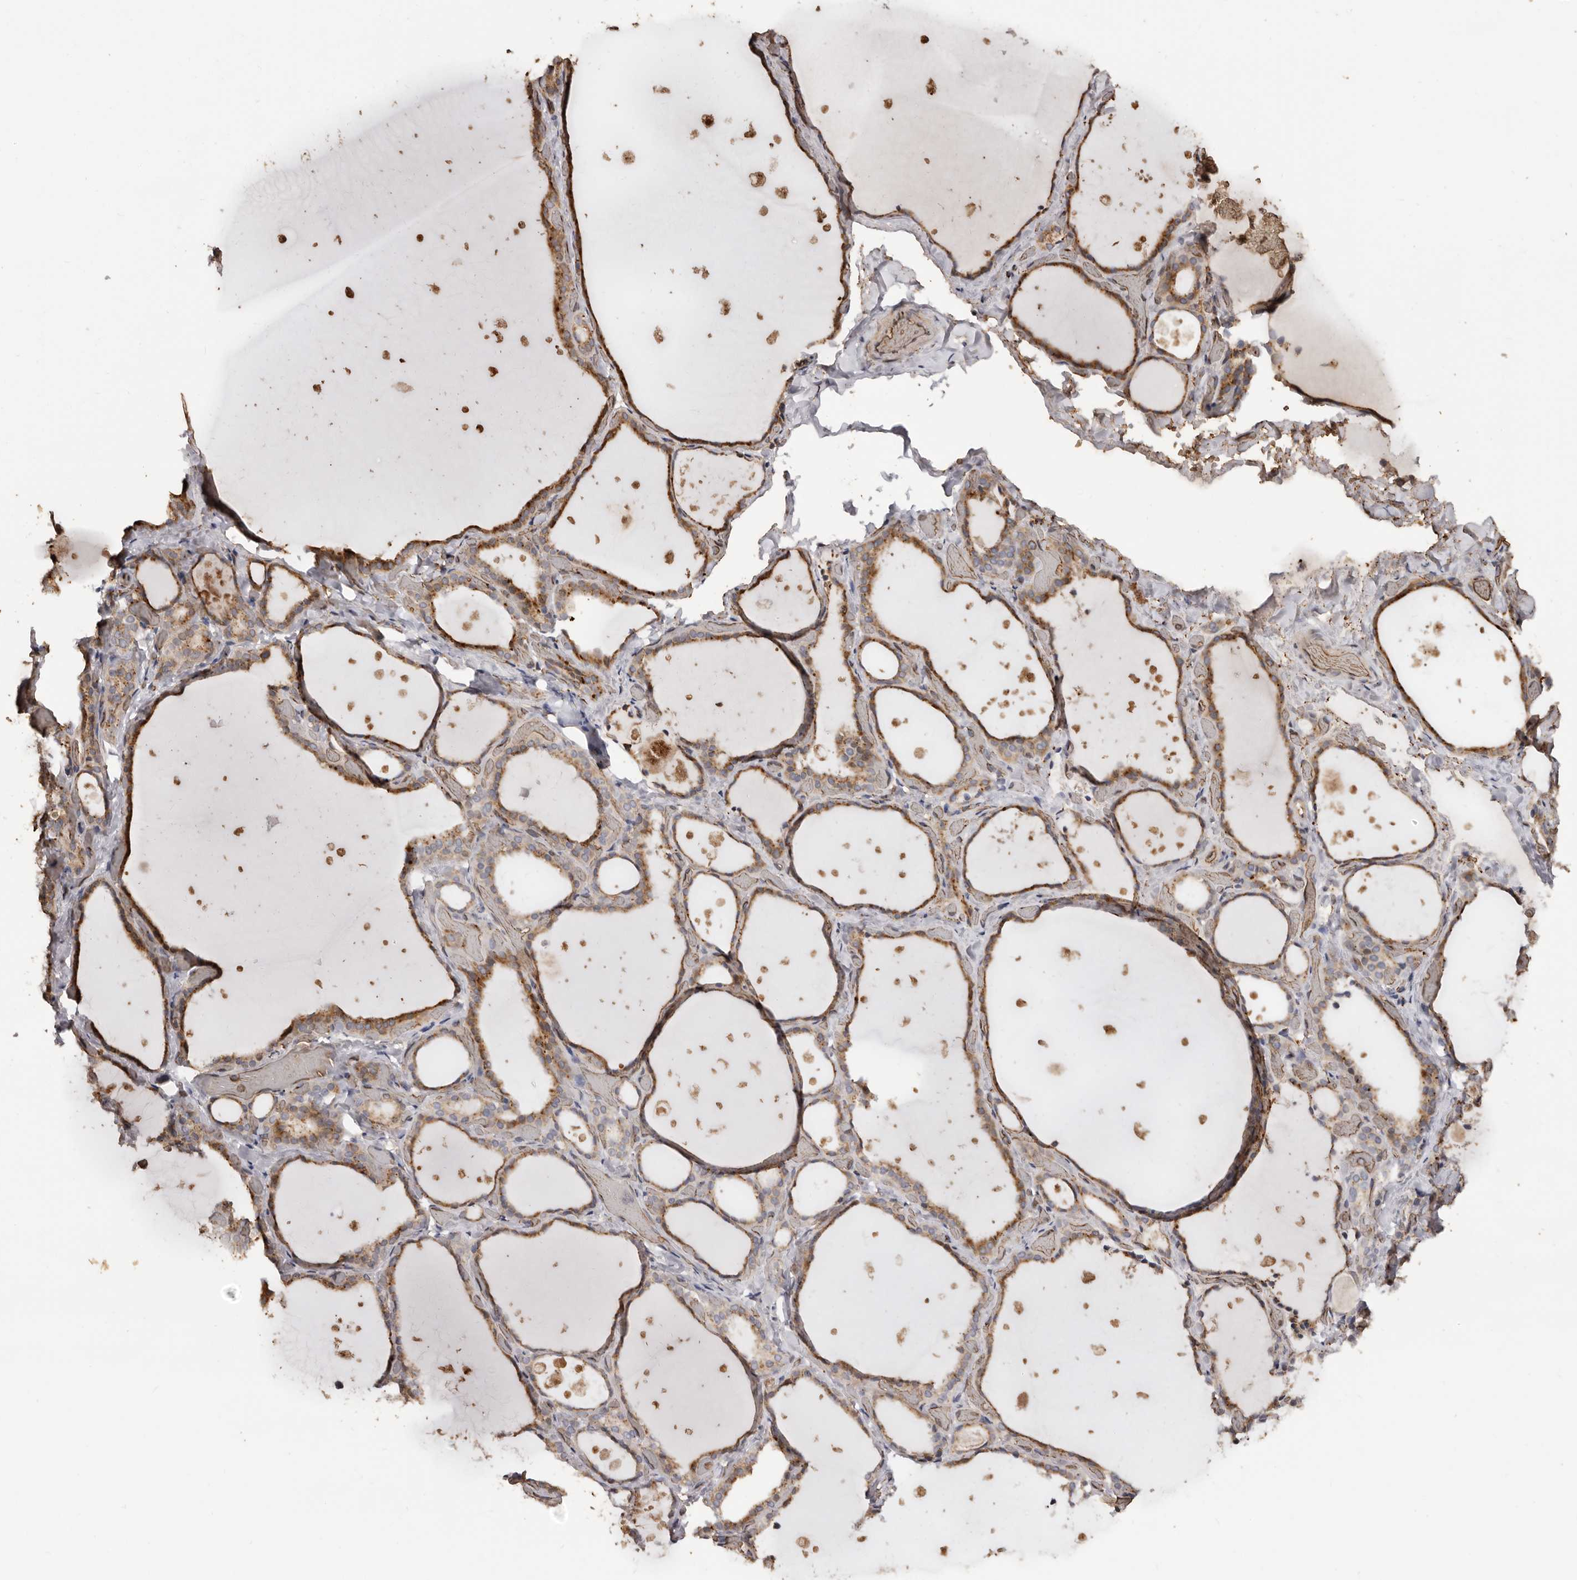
{"staining": {"intensity": "moderate", "quantity": ">75%", "location": "cytoplasmic/membranous"}, "tissue": "thyroid gland", "cell_type": "Glandular cells", "image_type": "normal", "snomed": [{"axis": "morphology", "description": "Normal tissue, NOS"}, {"axis": "topography", "description": "Thyroid gland"}], "caption": "The image exhibits a brown stain indicating the presence of a protein in the cytoplasmic/membranous of glandular cells in thyroid gland. The protein is shown in brown color, while the nuclei are stained blue.", "gene": "ENTREP1", "patient": {"sex": "female", "age": 44}}